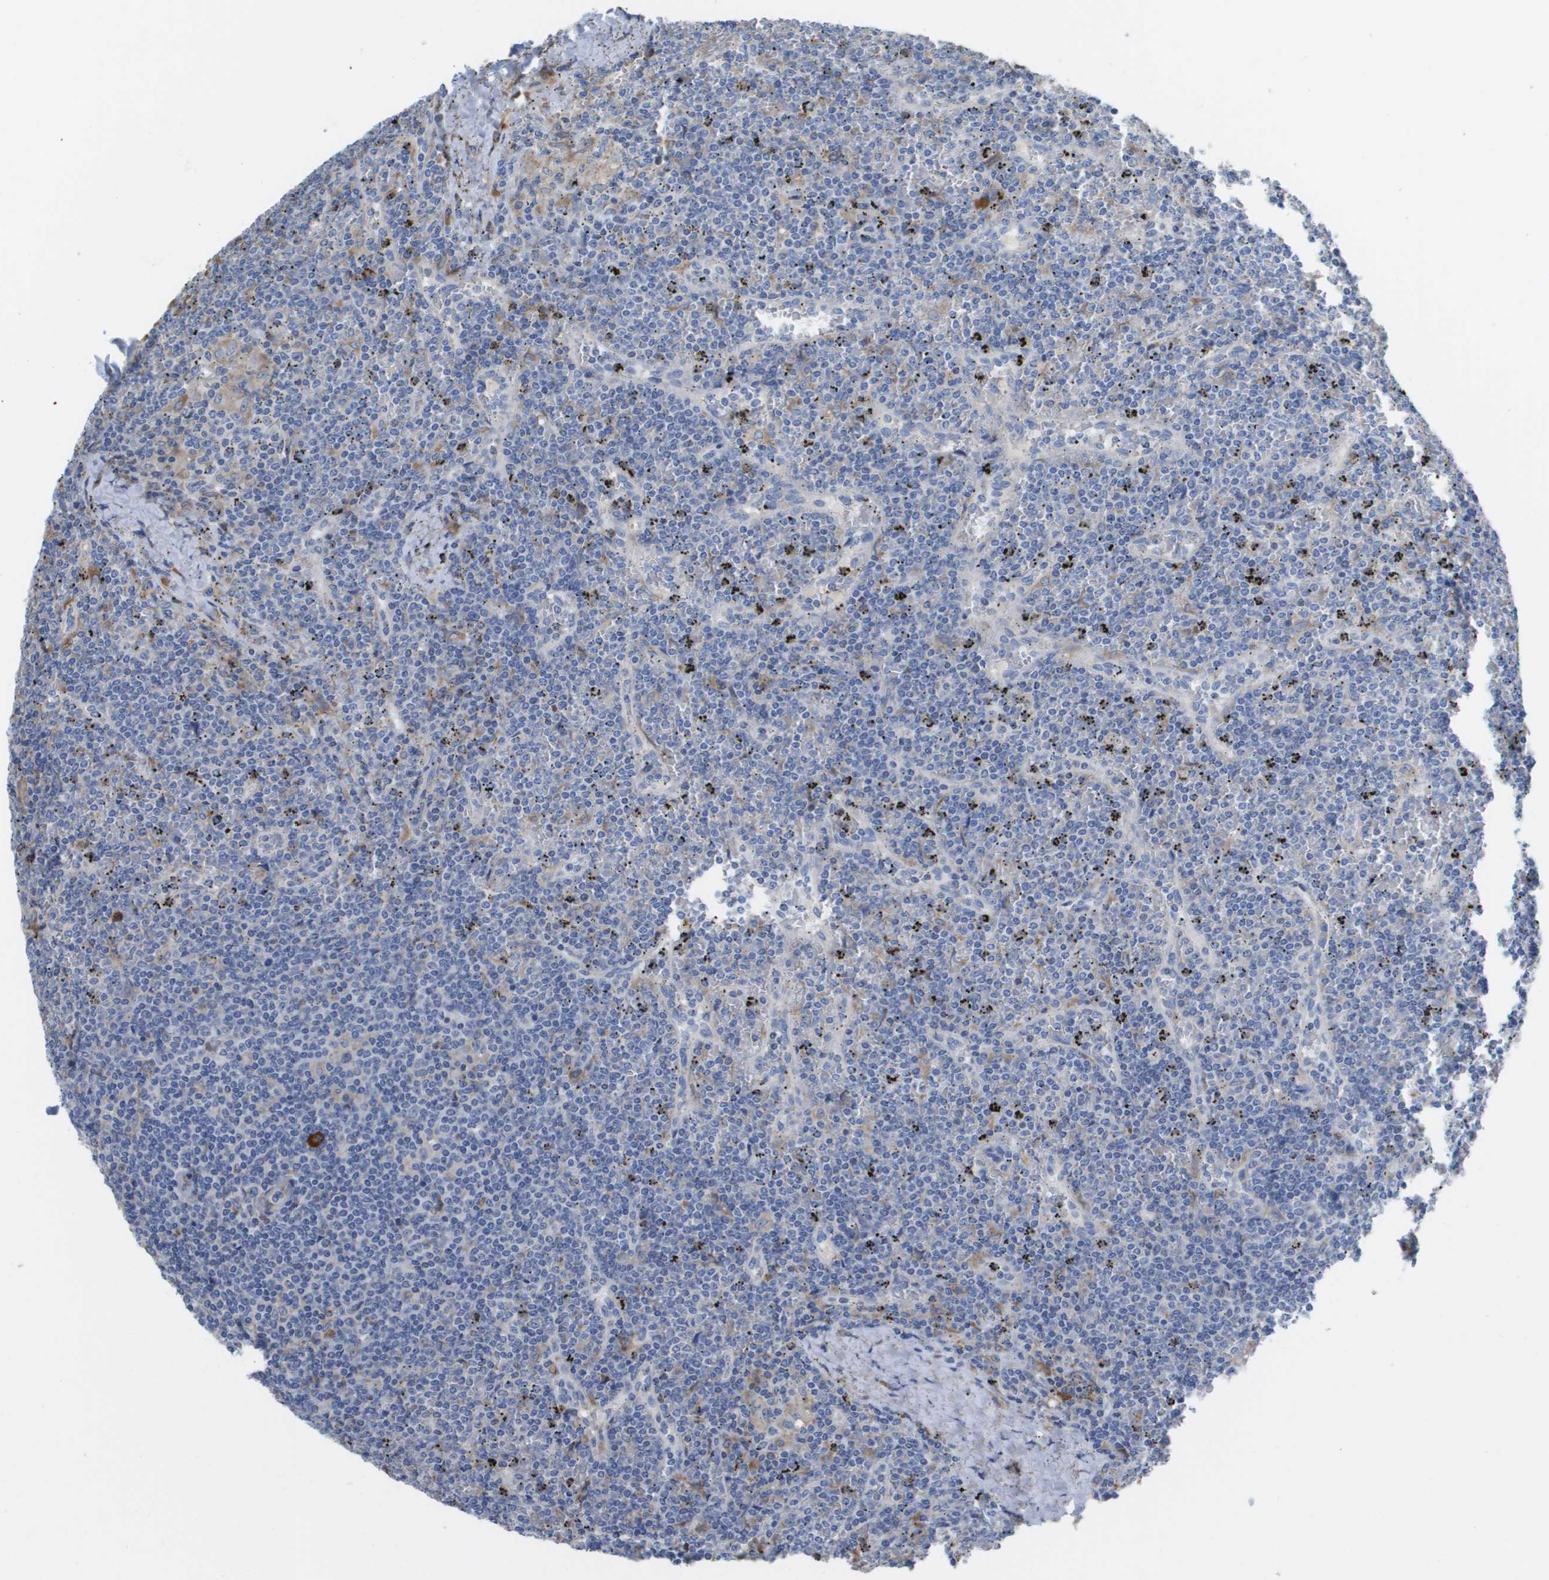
{"staining": {"intensity": "negative", "quantity": "none", "location": "none"}, "tissue": "lymphoma", "cell_type": "Tumor cells", "image_type": "cancer", "snomed": [{"axis": "morphology", "description": "Malignant lymphoma, non-Hodgkin's type, Low grade"}, {"axis": "topography", "description": "Spleen"}], "caption": "This is an immunohistochemistry (IHC) photomicrograph of human low-grade malignant lymphoma, non-Hodgkin's type. There is no positivity in tumor cells.", "gene": "SDR42E1", "patient": {"sex": "female", "age": 19}}